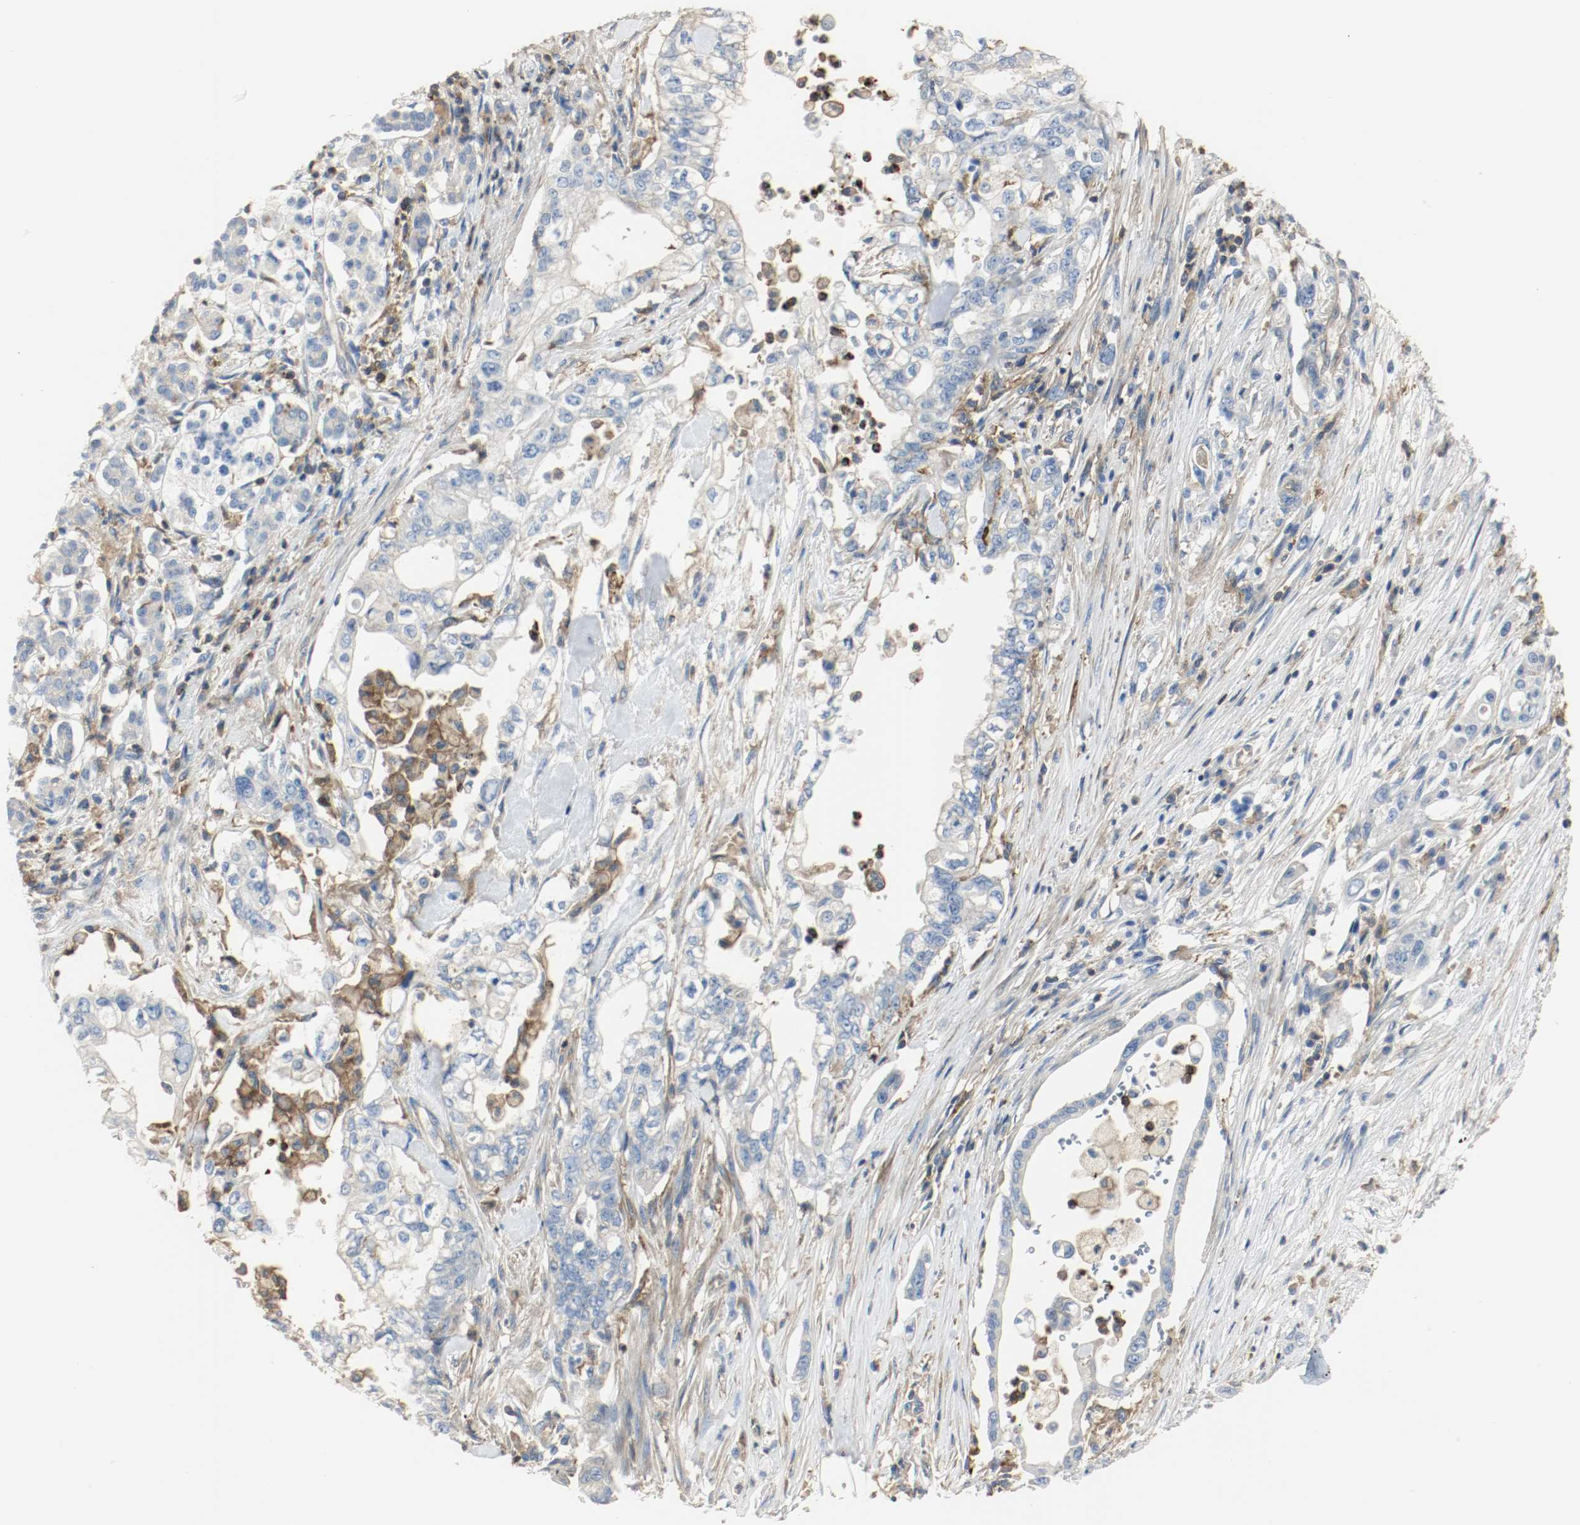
{"staining": {"intensity": "weak", "quantity": "25%-75%", "location": "cytoplasmic/membranous"}, "tissue": "pancreatic cancer", "cell_type": "Tumor cells", "image_type": "cancer", "snomed": [{"axis": "morphology", "description": "Normal tissue, NOS"}, {"axis": "topography", "description": "Pancreas"}], "caption": "Immunohistochemistry (DAB) staining of human pancreatic cancer exhibits weak cytoplasmic/membranous protein staining in about 25%-75% of tumor cells.", "gene": "ARPC1B", "patient": {"sex": "male", "age": 42}}